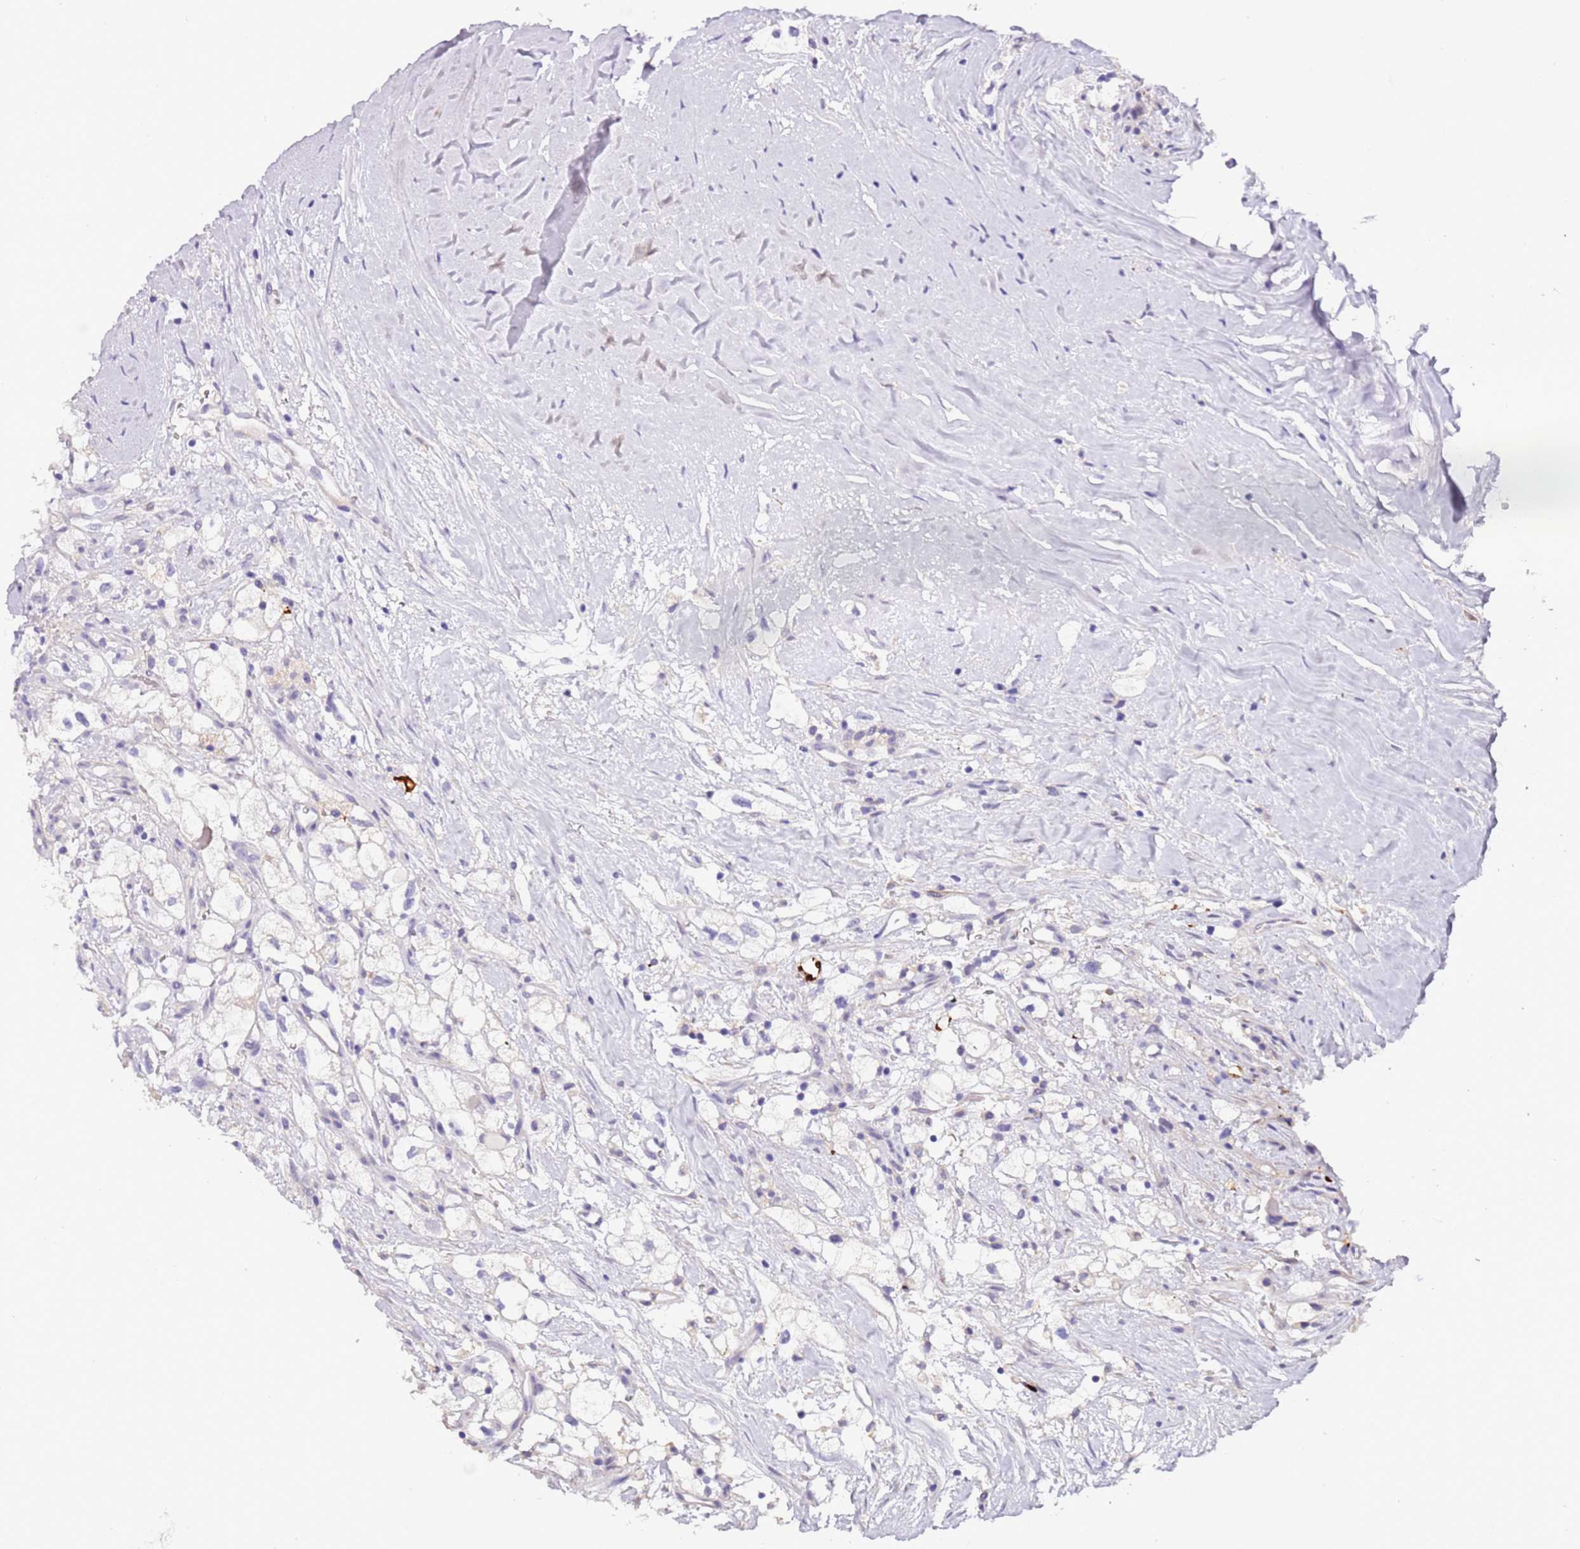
{"staining": {"intensity": "negative", "quantity": "none", "location": "none"}, "tissue": "renal cancer", "cell_type": "Tumor cells", "image_type": "cancer", "snomed": [{"axis": "morphology", "description": "Adenocarcinoma, NOS"}, {"axis": "topography", "description": "Kidney"}], "caption": "An image of renal cancer (adenocarcinoma) stained for a protein exhibits no brown staining in tumor cells.", "gene": "PCGF2", "patient": {"sex": "male", "age": 59}}